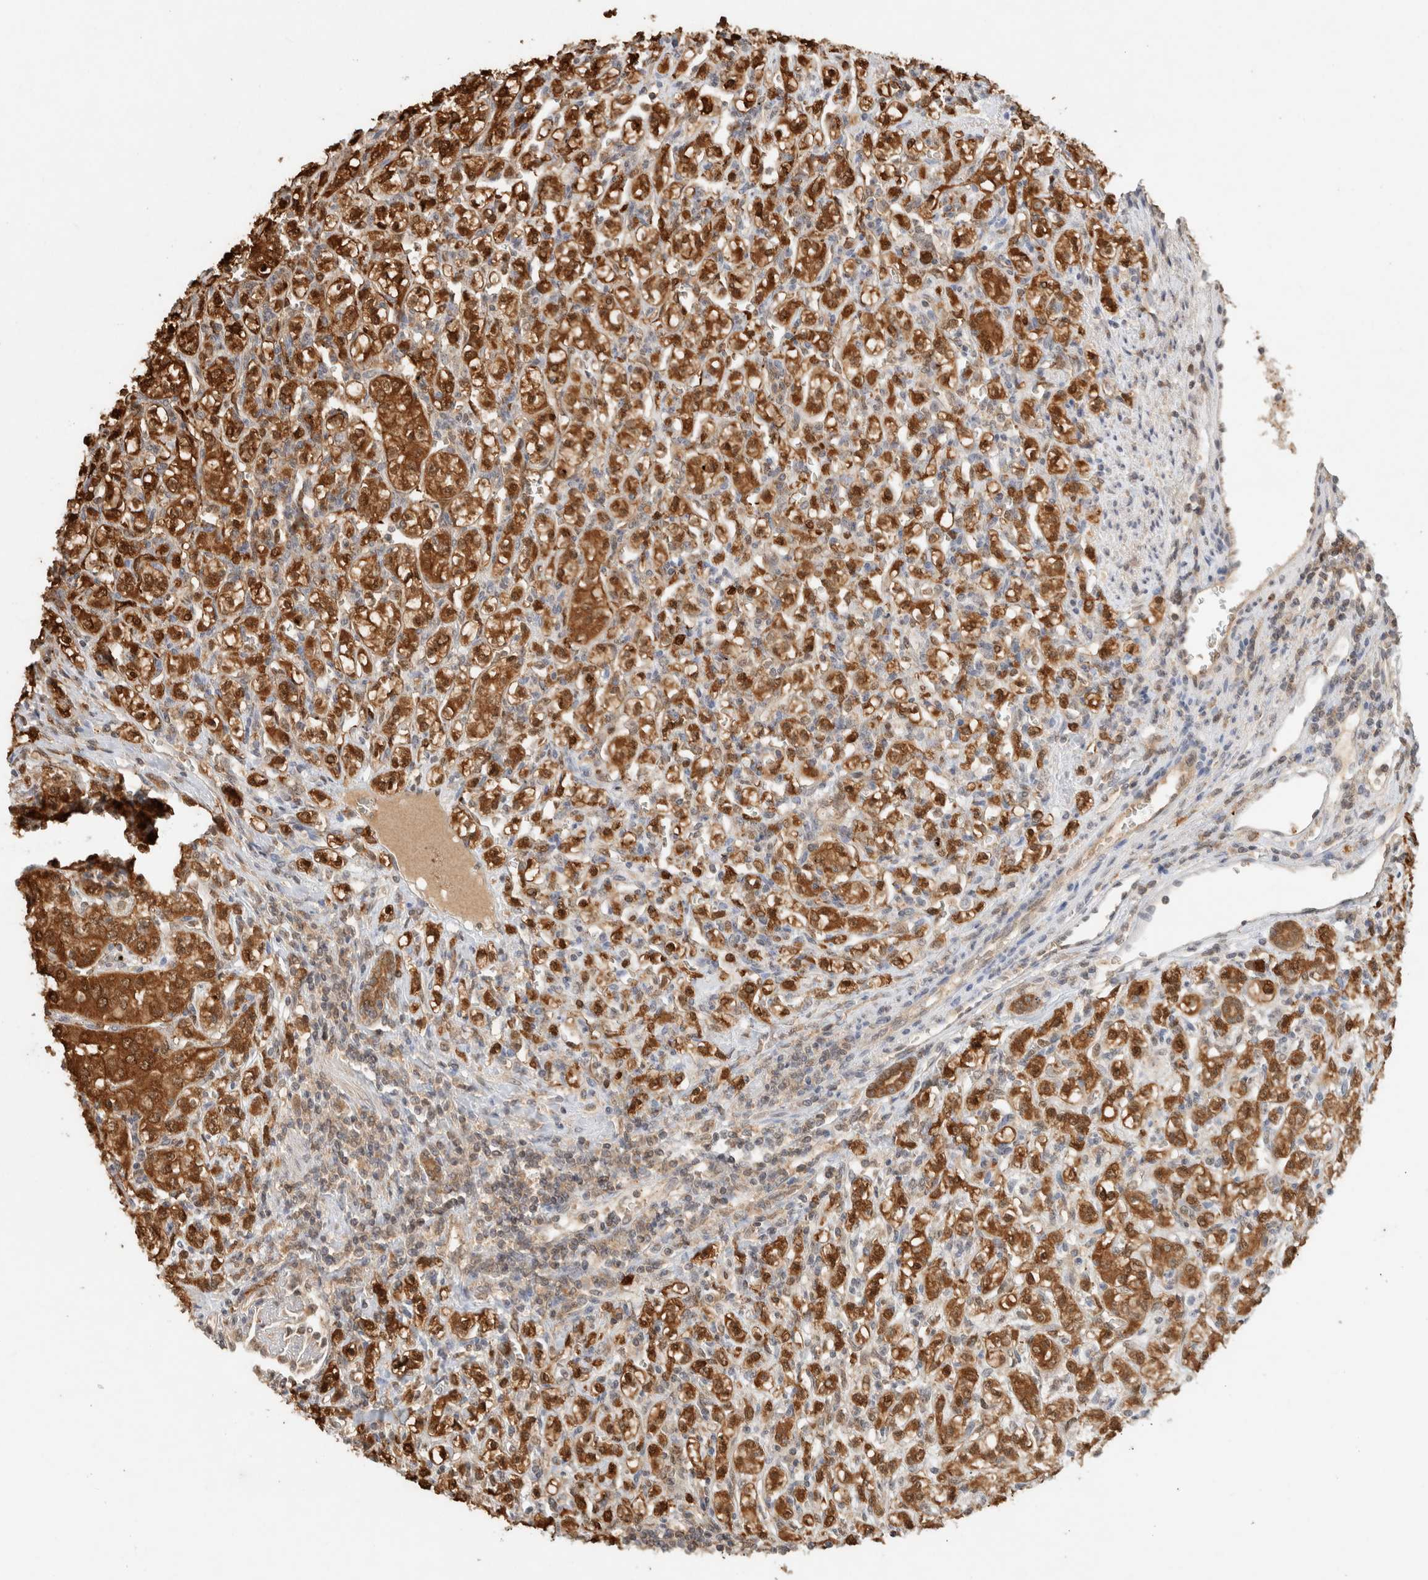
{"staining": {"intensity": "strong", "quantity": ">75%", "location": "cytoplasmic/membranous,nuclear"}, "tissue": "renal cancer", "cell_type": "Tumor cells", "image_type": "cancer", "snomed": [{"axis": "morphology", "description": "Adenocarcinoma, NOS"}, {"axis": "topography", "description": "Kidney"}], "caption": "A high amount of strong cytoplasmic/membranous and nuclear expression is appreciated in approximately >75% of tumor cells in renal adenocarcinoma tissue.", "gene": "CA13", "patient": {"sex": "male", "age": 77}}